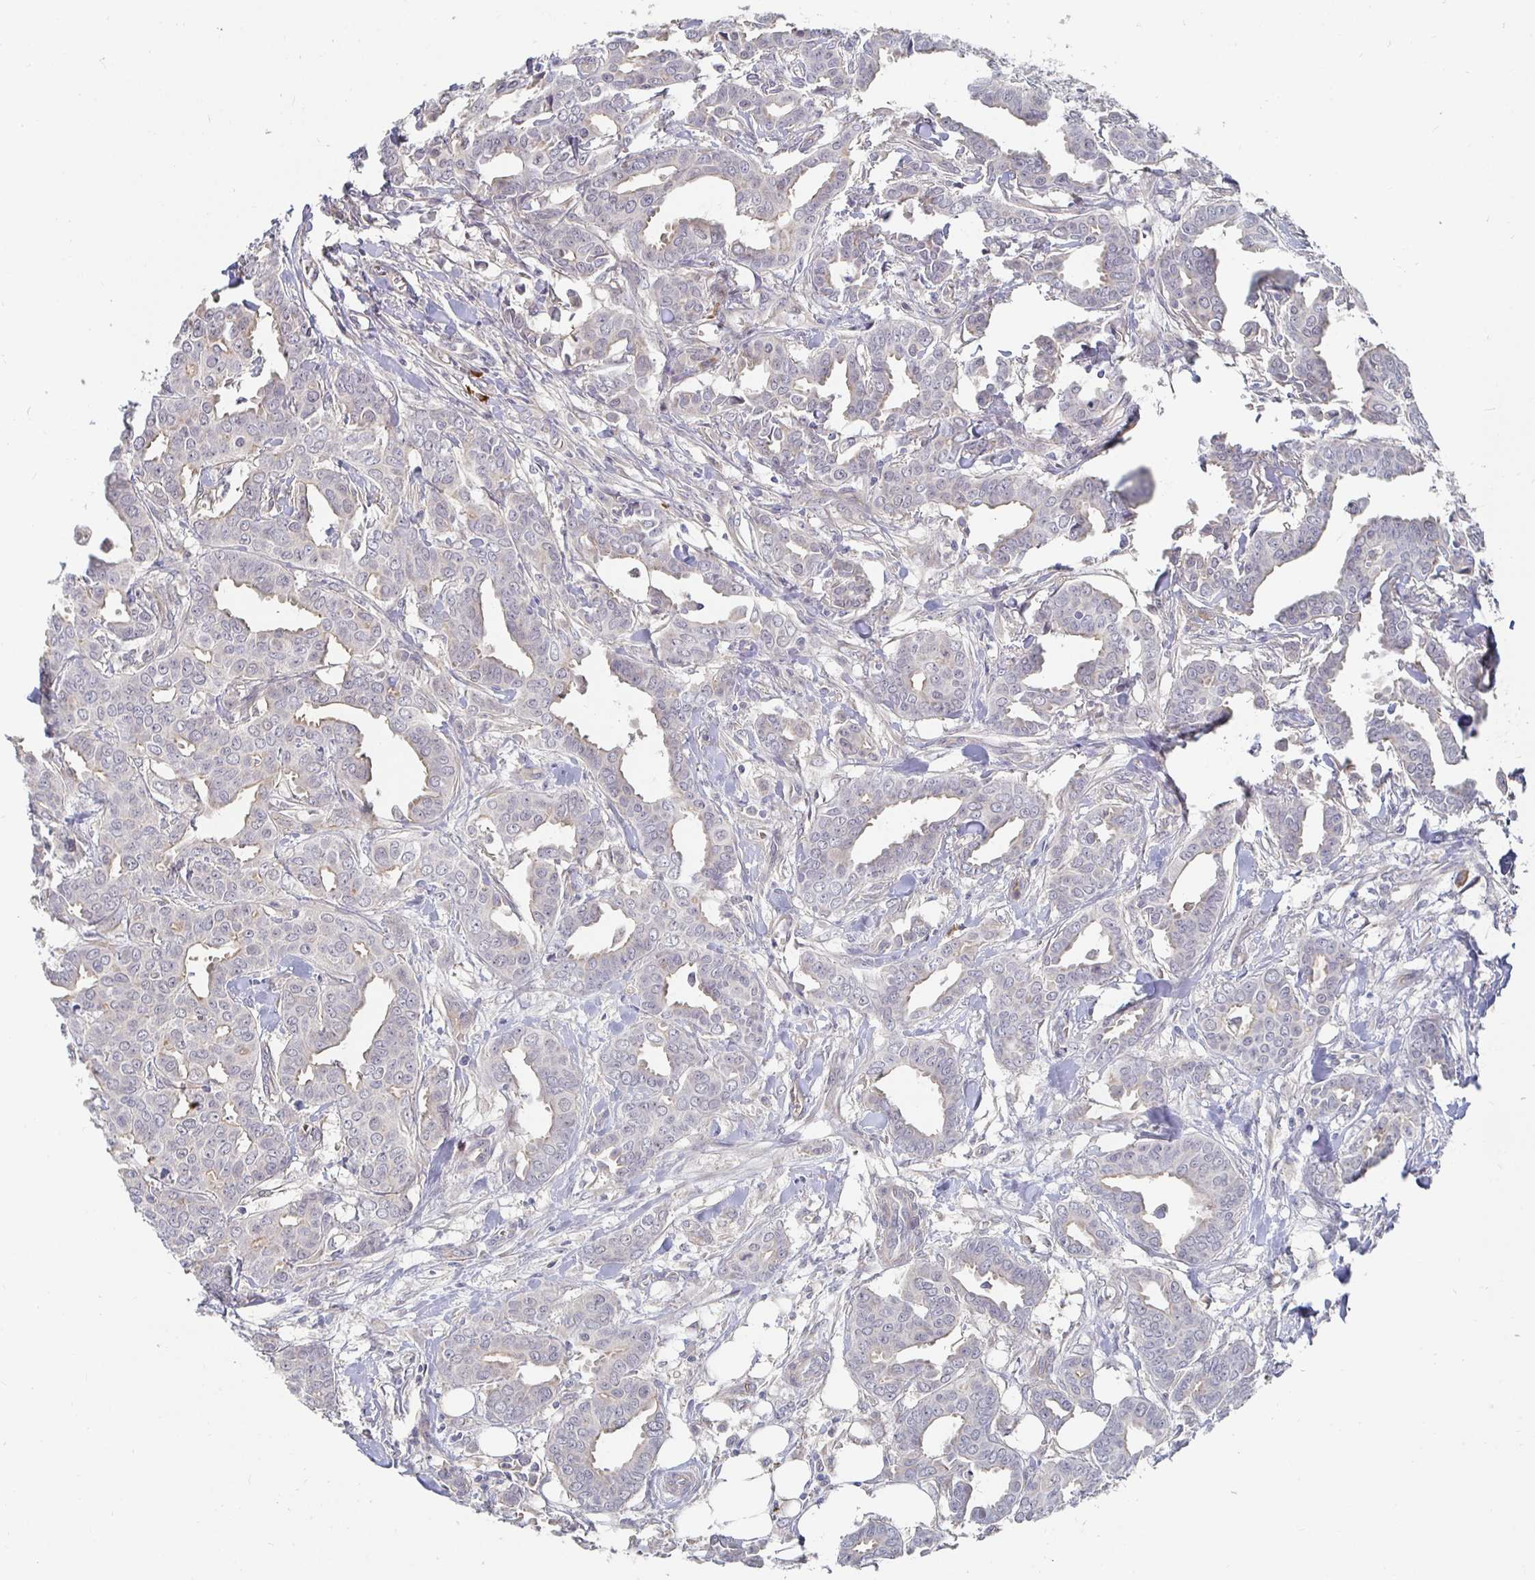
{"staining": {"intensity": "weak", "quantity": "25%-75%", "location": "cytoplasmic/membranous"}, "tissue": "breast cancer", "cell_type": "Tumor cells", "image_type": "cancer", "snomed": [{"axis": "morphology", "description": "Duct carcinoma"}, {"axis": "topography", "description": "Breast"}], "caption": "DAB immunohistochemical staining of human intraductal carcinoma (breast) exhibits weak cytoplasmic/membranous protein expression in approximately 25%-75% of tumor cells.", "gene": "MEIS1", "patient": {"sex": "female", "age": 45}}